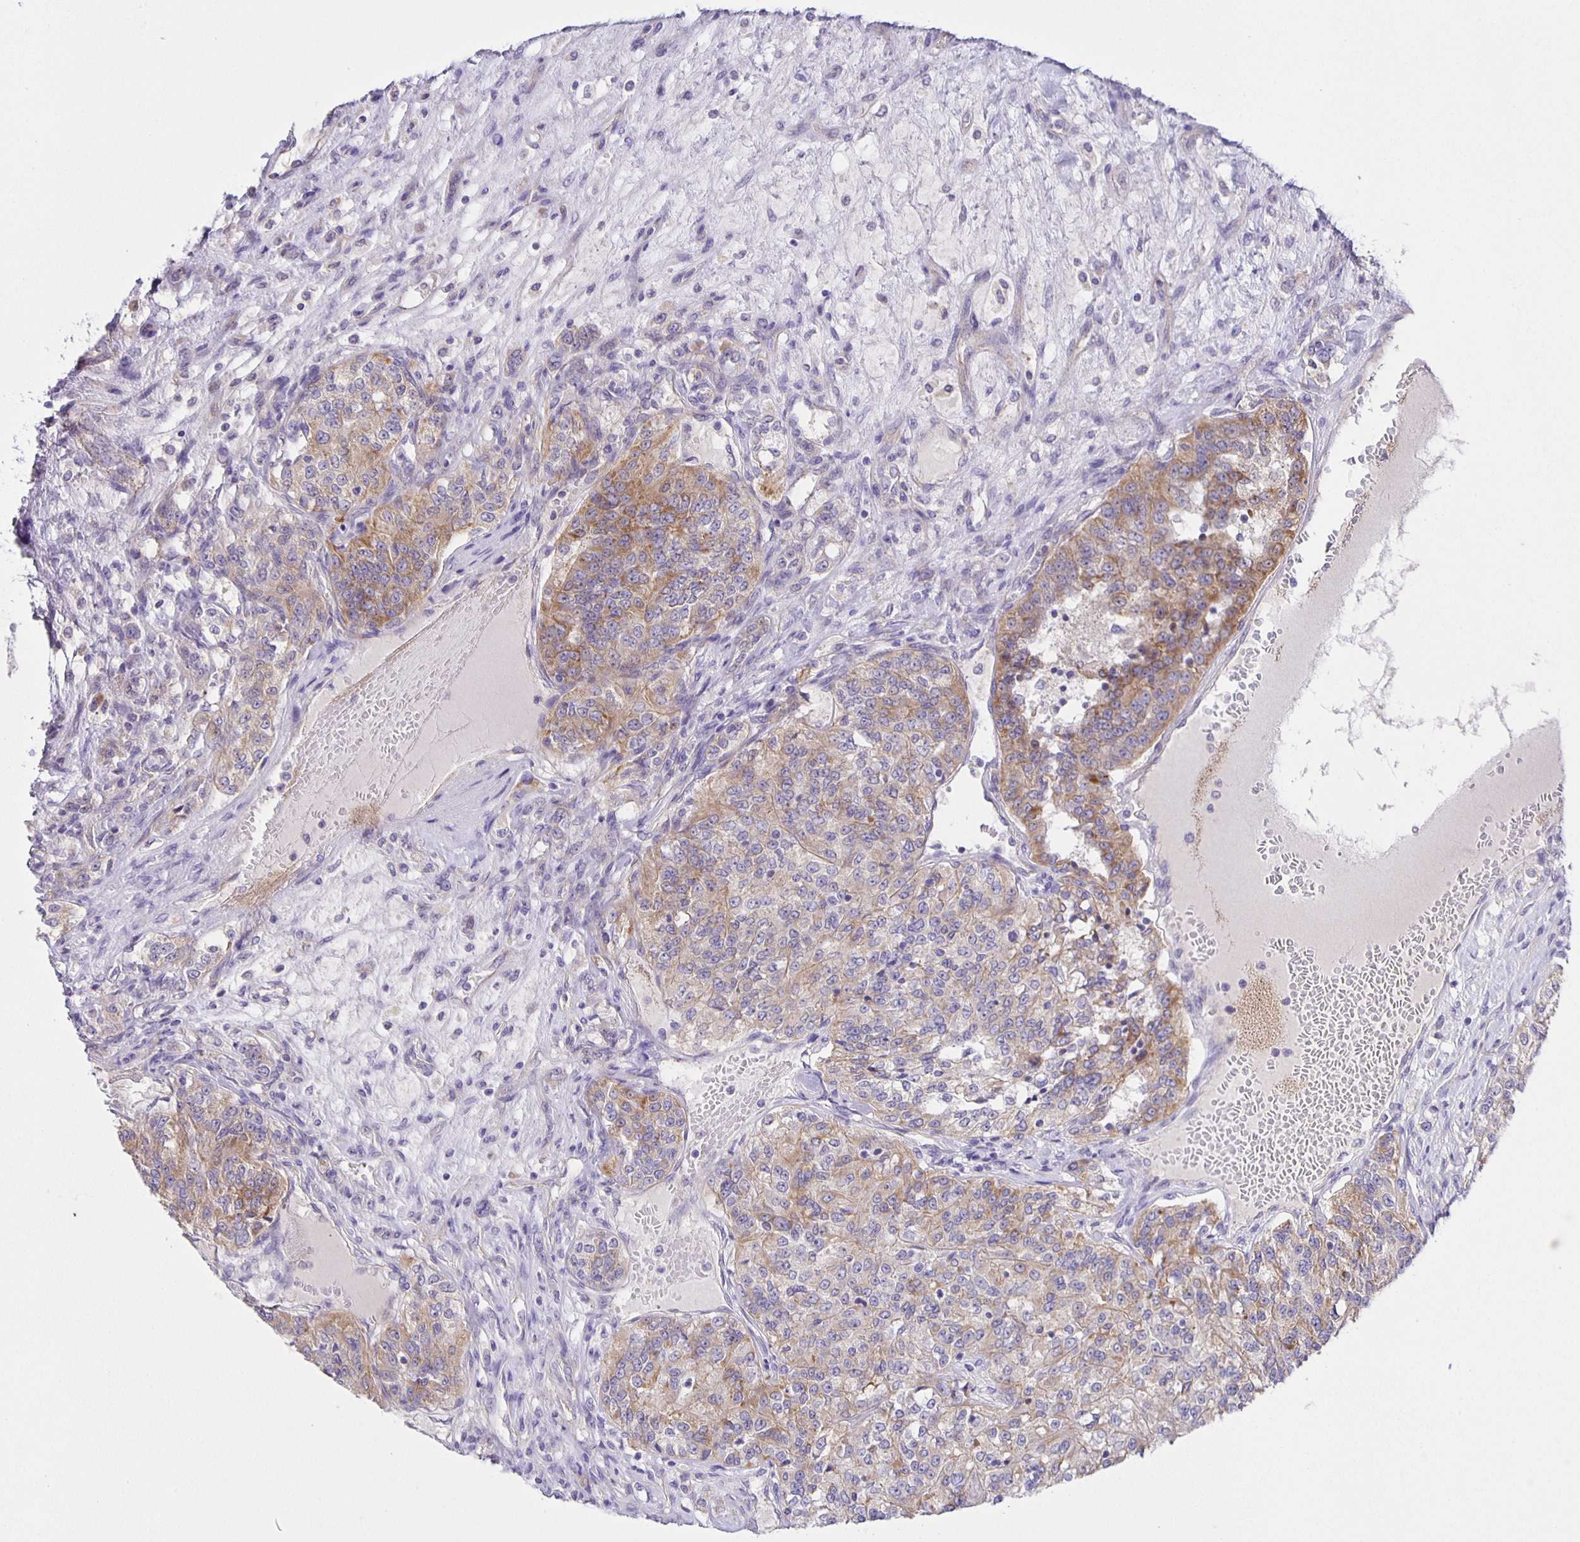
{"staining": {"intensity": "moderate", "quantity": "25%-75%", "location": "cytoplasmic/membranous"}, "tissue": "renal cancer", "cell_type": "Tumor cells", "image_type": "cancer", "snomed": [{"axis": "morphology", "description": "Adenocarcinoma, NOS"}, {"axis": "topography", "description": "Kidney"}], "caption": "The immunohistochemical stain shows moderate cytoplasmic/membranous expression in tumor cells of adenocarcinoma (renal) tissue.", "gene": "JMJD4", "patient": {"sex": "female", "age": 63}}